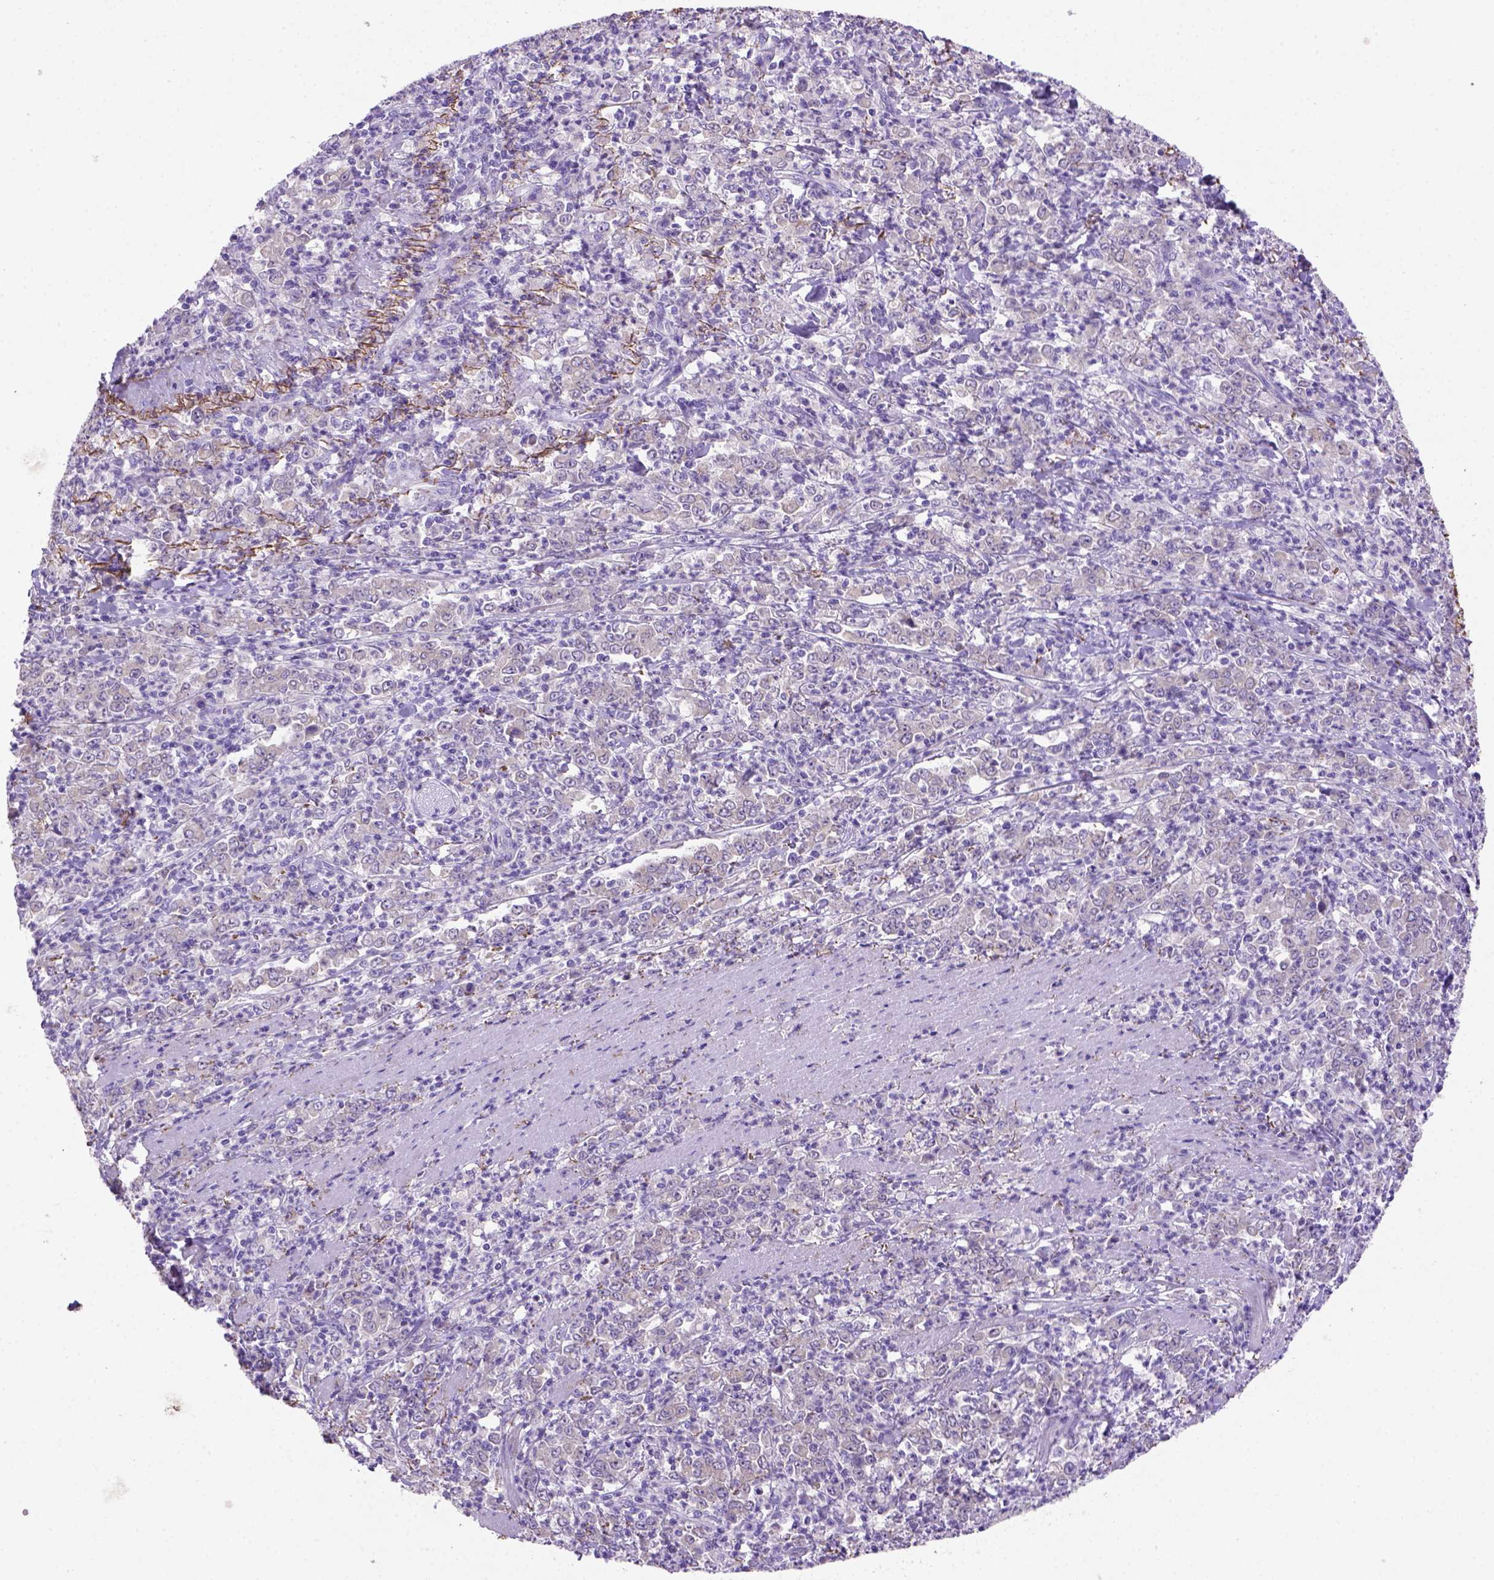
{"staining": {"intensity": "negative", "quantity": "none", "location": "none"}, "tissue": "stomach cancer", "cell_type": "Tumor cells", "image_type": "cancer", "snomed": [{"axis": "morphology", "description": "Adenocarcinoma, NOS"}, {"axis": "topography", "description": "Stomach, lower"}], "caption": "This is a micrograph of IHC staining of stomach cancer, which shows no staining in tumor cells.", "gene": "SIRPD", "patient": {"sex": "female", "age": 71}}